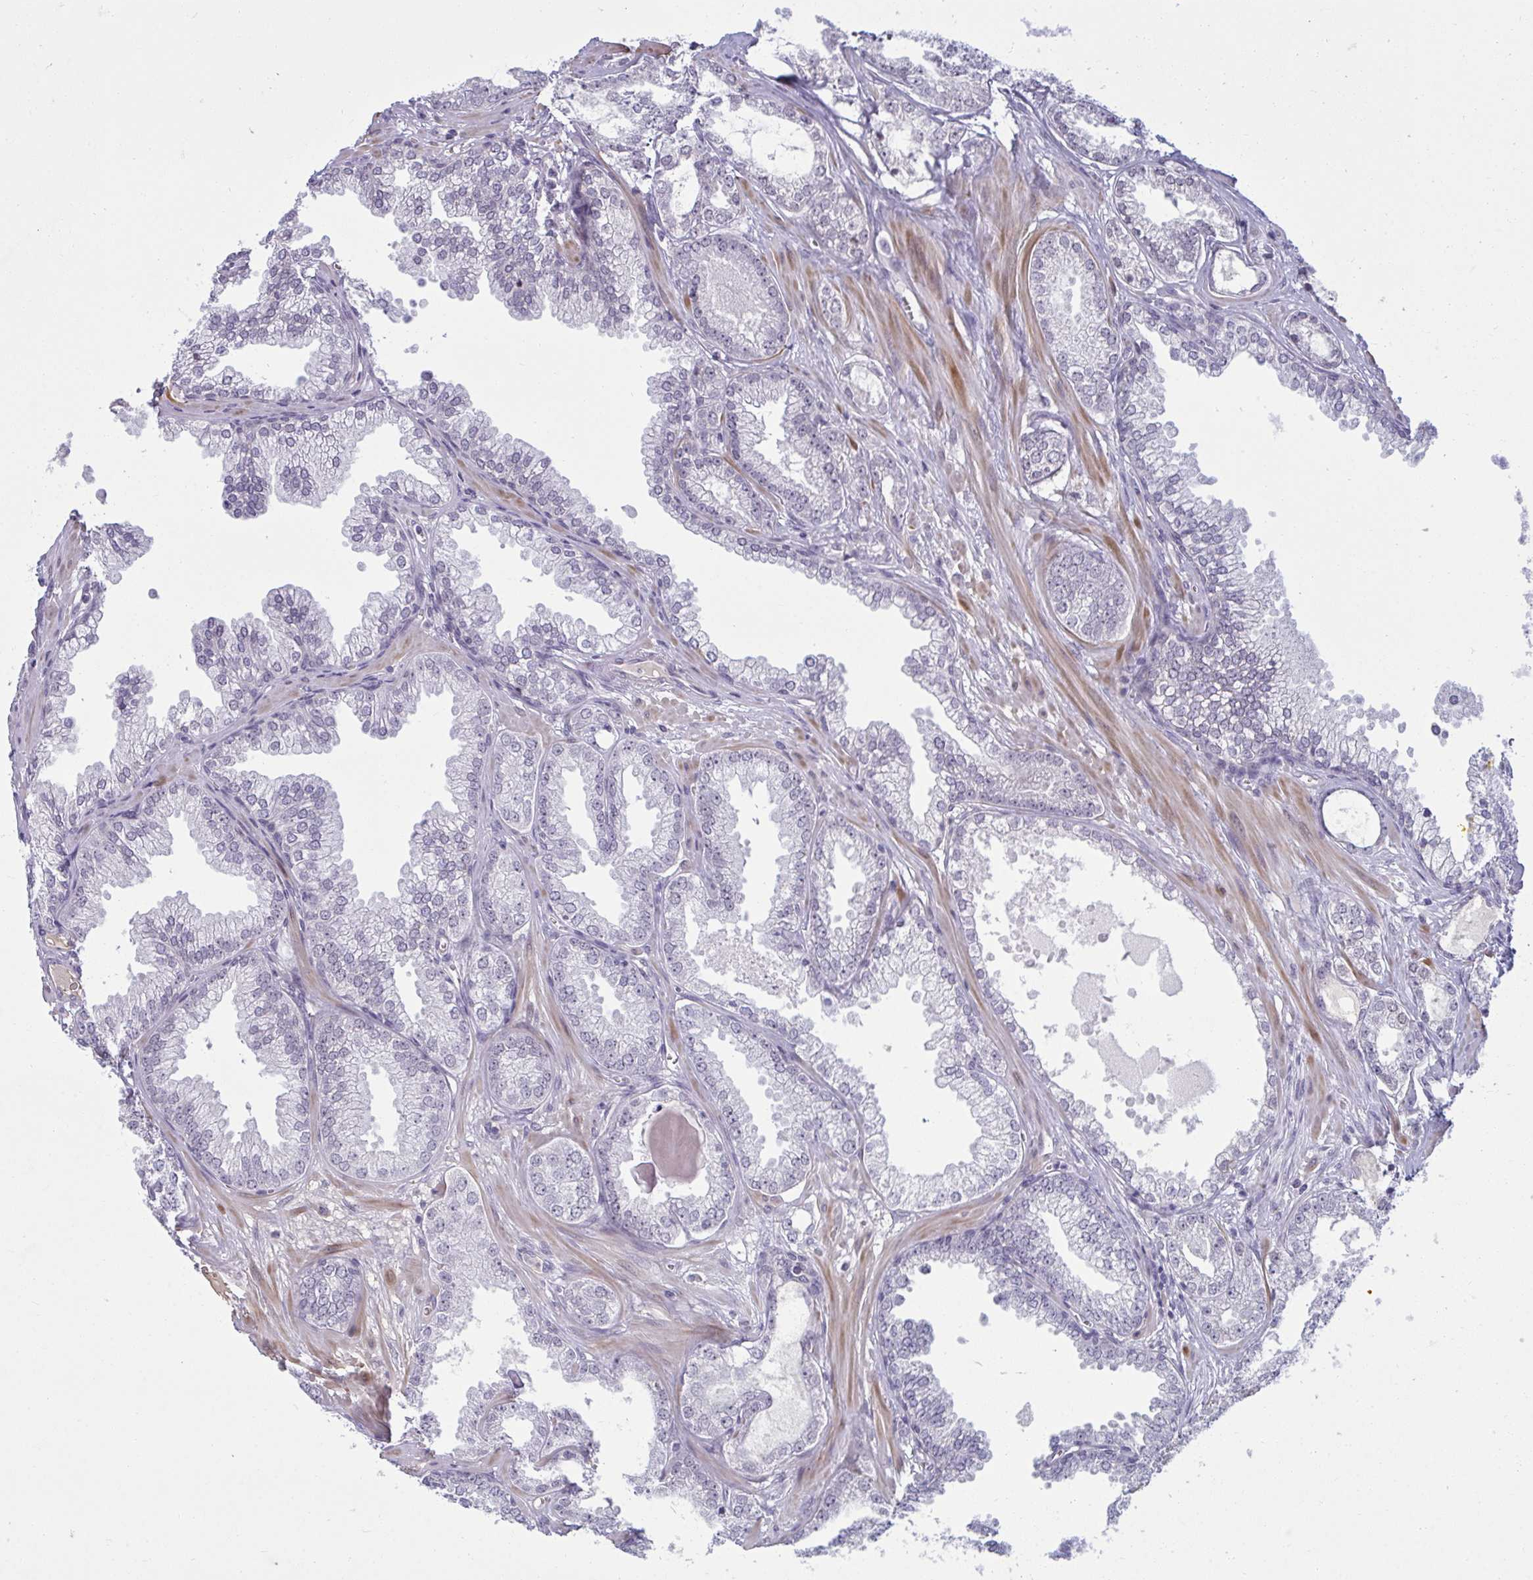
{"staining": {"intensity": "negative", "quantity": "none", "location": "none"}, "tissue": "prostate cancer", "cell_type": "Tumor cells", "image_type": "cancer", "snomed": [{"axis": "morphology", "description": "Adenocarcinoma, Medium grade"}, {"axis": "topography", "description": "Prostate"}], "caption": "Tumor cells are negative for brown protein staining in prostate cancer.", "gene": "RNASEH1", "patient": {"sex": "male", "age": 57}}